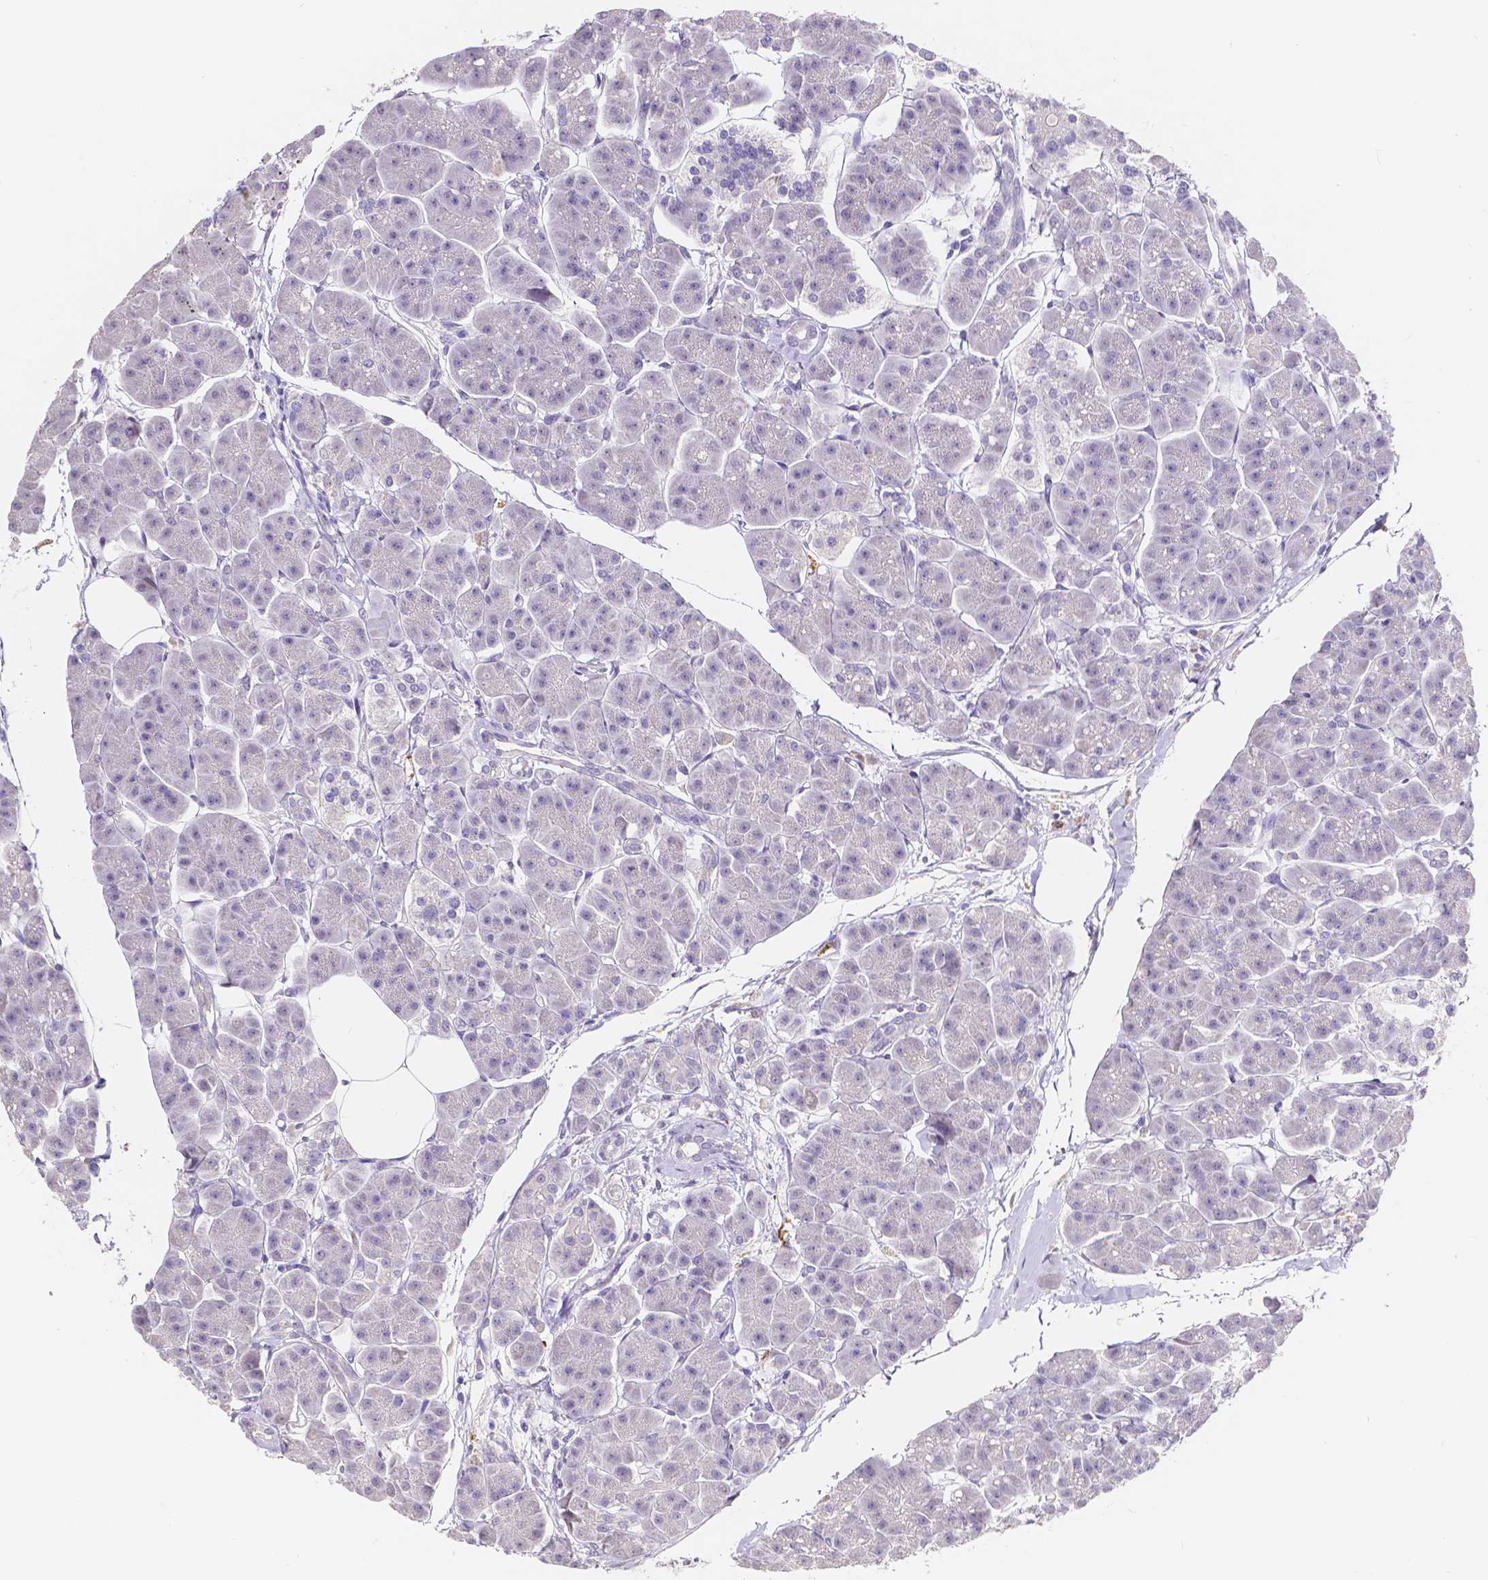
{"staining": {"intensity": "negative", "quantity": "none", "location": "none"}, "tissue": "pancreas", "cell_type": "Exocrine glandular cells", "image_type": "normal", "snomed": [{"axis": "morphology", "description": "Normal tissue, NOS"}, {"axis": "topography", "description": "Adipose tissue"}, {"axis": "topography", "description": "Pancreas"}, {"axis": "topography", "description": "Peripheral nerve tissue"}], "caption": "Exocrine glandular cells show no significant protein expression in benign pancreas. Nuclei are stained in blue.", "gene": "ACP5", "patient": {"sex": "female", "age": 58}}